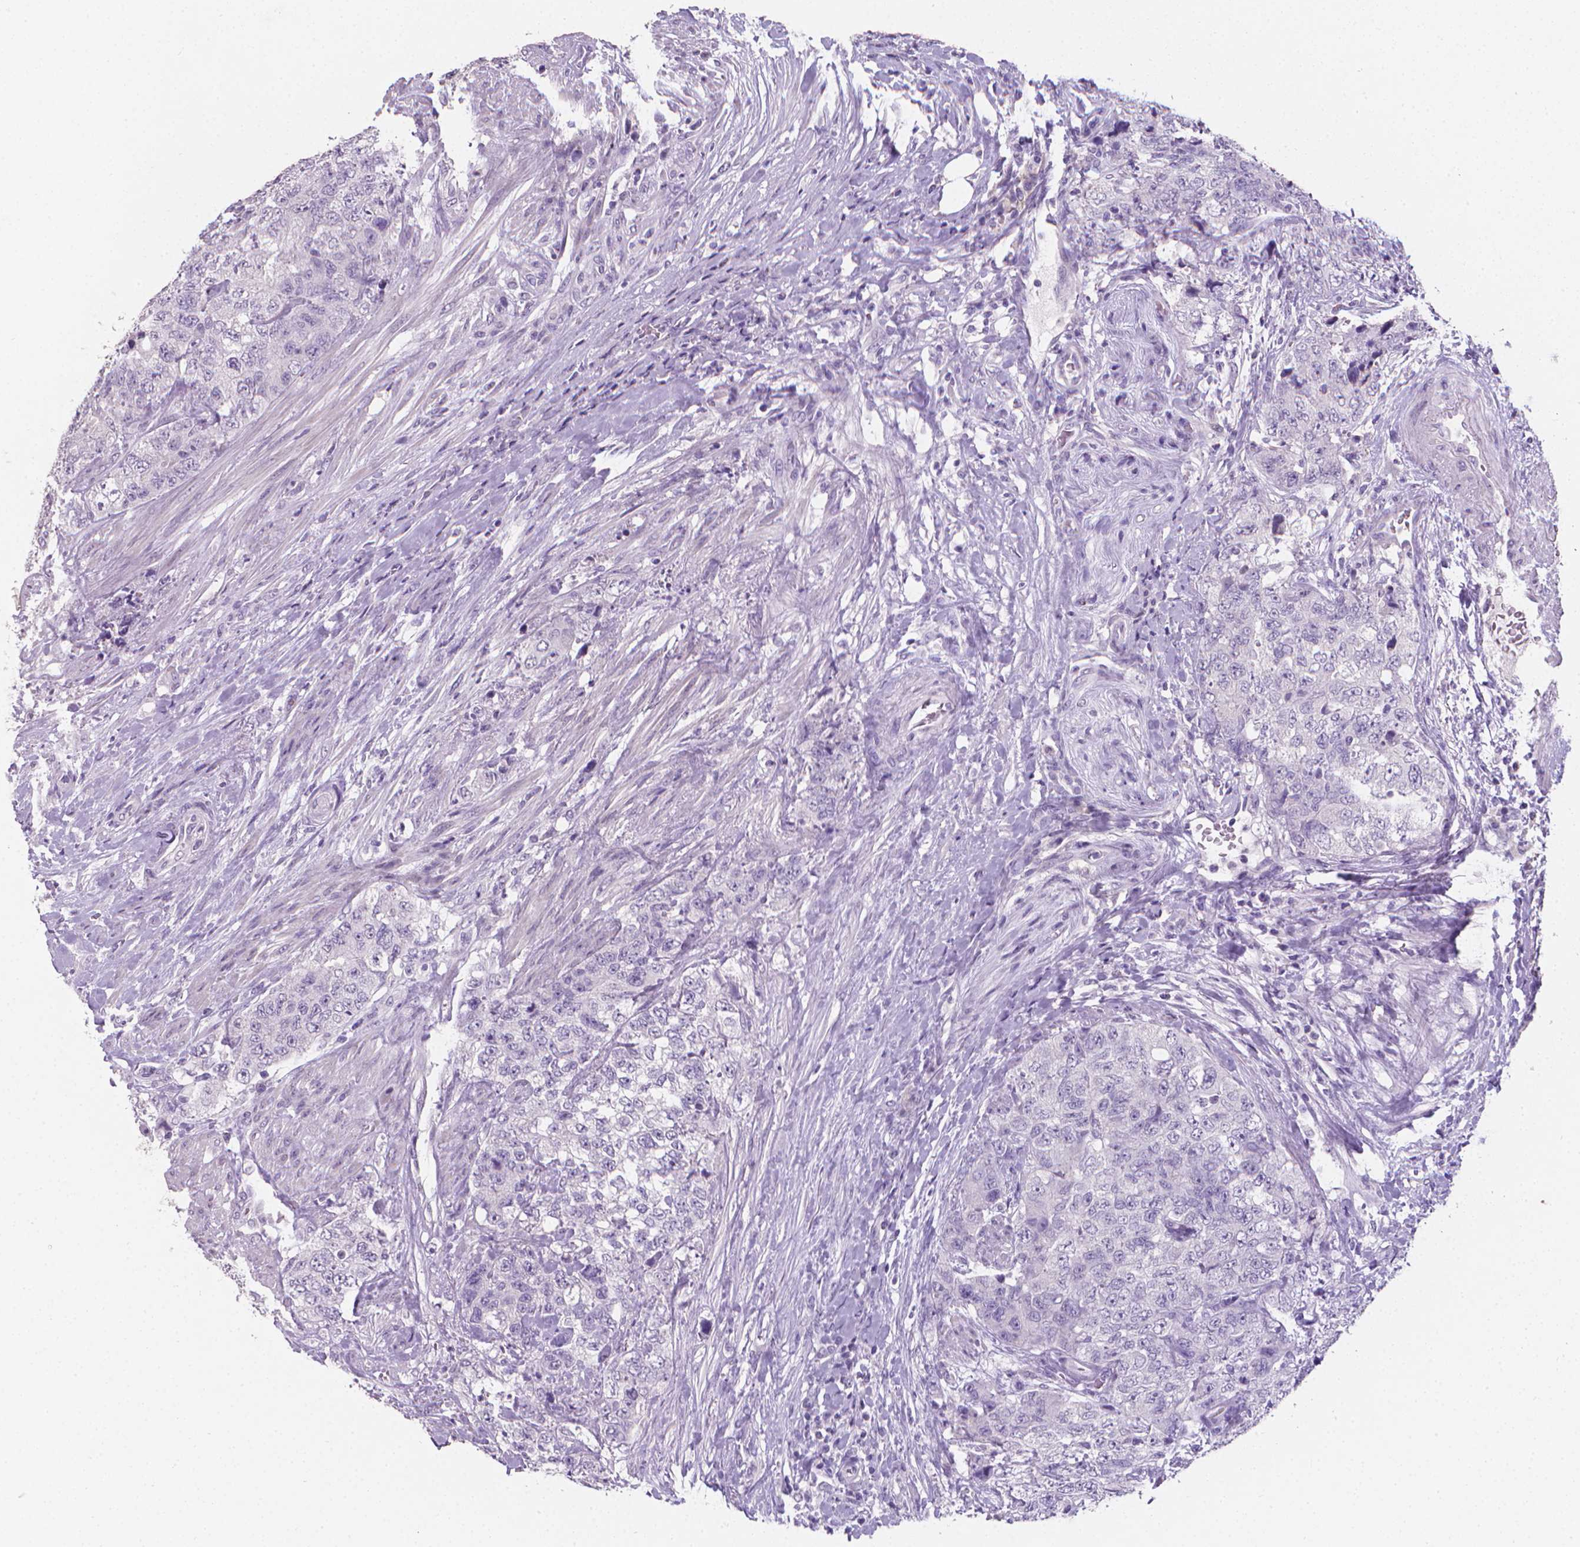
{"staining": {"intensity": "negative", "quantity": "none", "location": "none"}, "tissue": "urothelial cancer", "cell_type": "Tumor cells", "image_type": "cancer", "snomed": [{"axis": "morphology", "description": "Urothelial carcinoma, High grade"}, {"axis": "topography", "description": "Urinary bladder"}], "caption": "Immunohistochemical staining of urothelial carcinoma (high-grade) demonstrates no significant expression in tumor cells.", "gene": "XPNPEP2", "patient": {"sex": "female", "age": 78}}